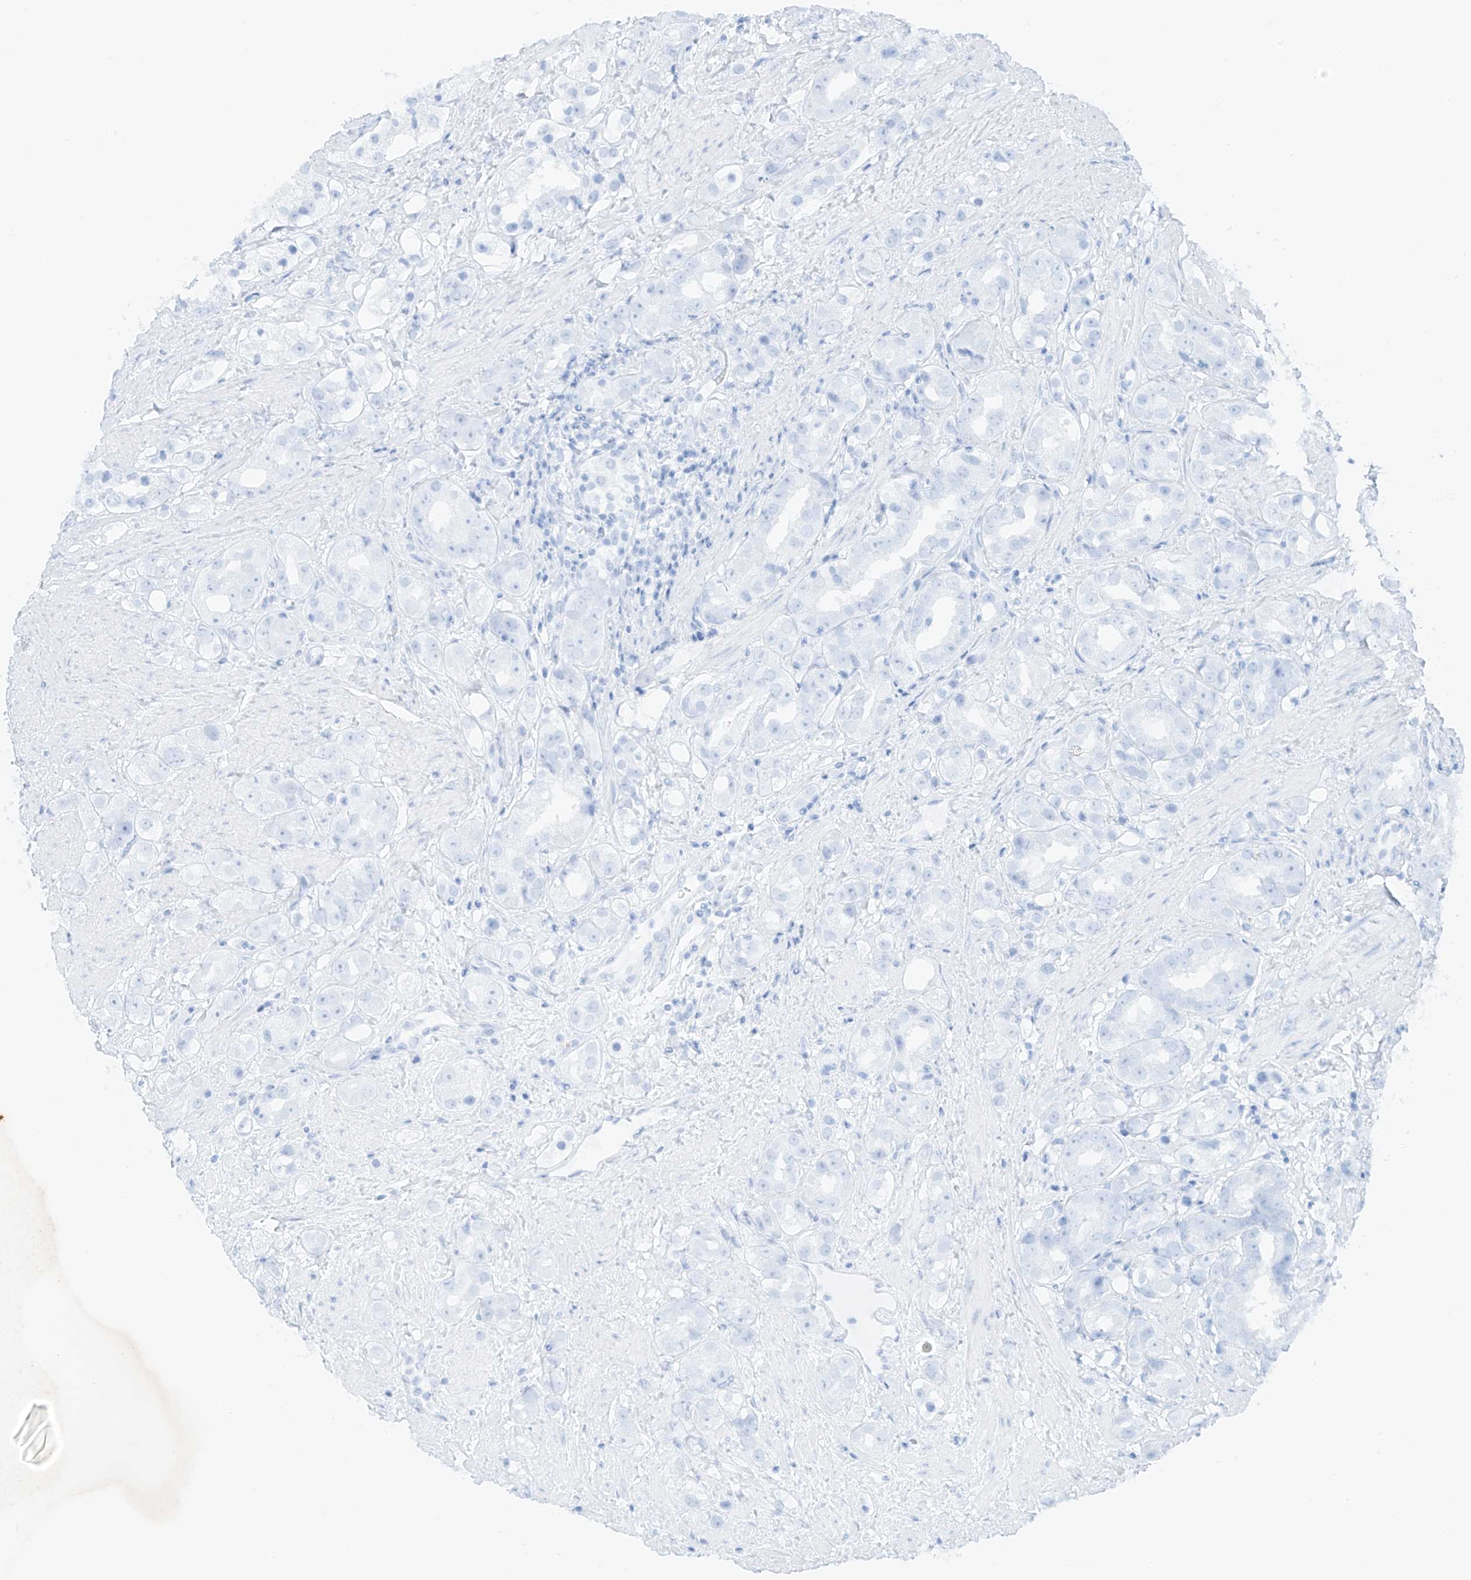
{"staining": {"intensity": "moderate", "quantity": "<25%", "location": "cytoplasmic/membranous"}, "tissue": "prostate cancer", "cell_type": "Tumor cells", "image_type": "cancer", "snomed": [{"axis": "morphology", "description": "Adenocarcinoma, NOS"}, {"axis": "topography", "description": "Prostate"}], "caption": "Moderate cytoplasmic/membranous expression for a protein is present in approximately <25% of tumor cells of prostate cancer (adenocarcinoma) using immunohistochemistry (IHC).", "gene": "CEP162", "patient": {"sex": "male", "age": 79}}